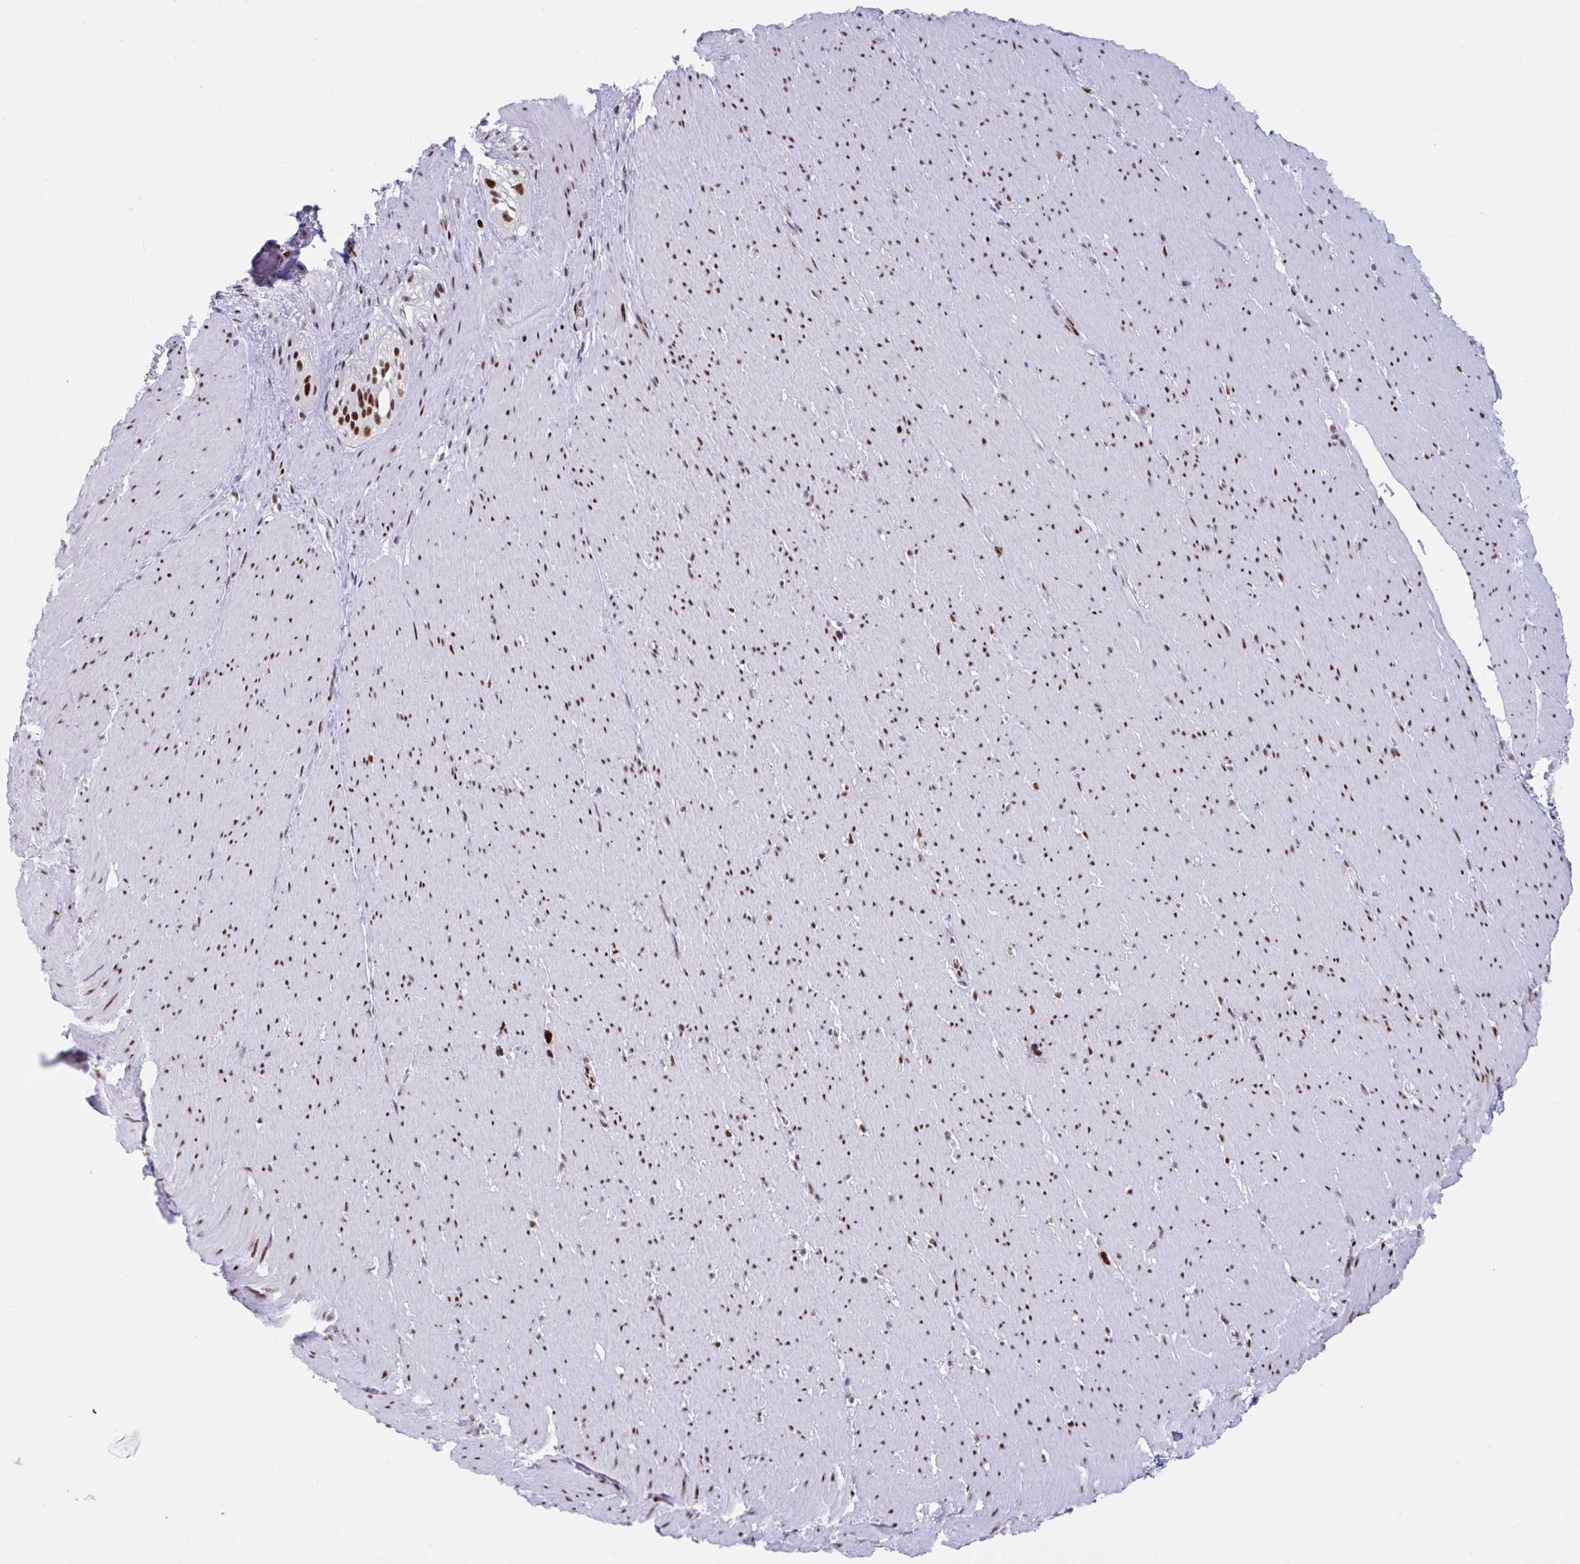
{"staining": {"intensity": "strong", "quantity": ">75%", "location": "nuclear"}, "tissue": "smooth muscle", "cell_type": "Smooth muscle cells", "image_type": "normal", "snomed": [{"axis": "morphology", "description": "Normal tissue, NOS"}, {"axis": "topography", "description": "Smooth muscle"}, {"axis": "topography", "description": "Rectum"}], "caption": "DAB (3,3'-diaminobenzidine) immunohistochemical staining of unremarkable smooth muscle exhibits strong nuclear protein positivity in about >75% of smooth muscle cells.", "gene": "IKZF2", "patient": {"sex": "male", "age": 53}}